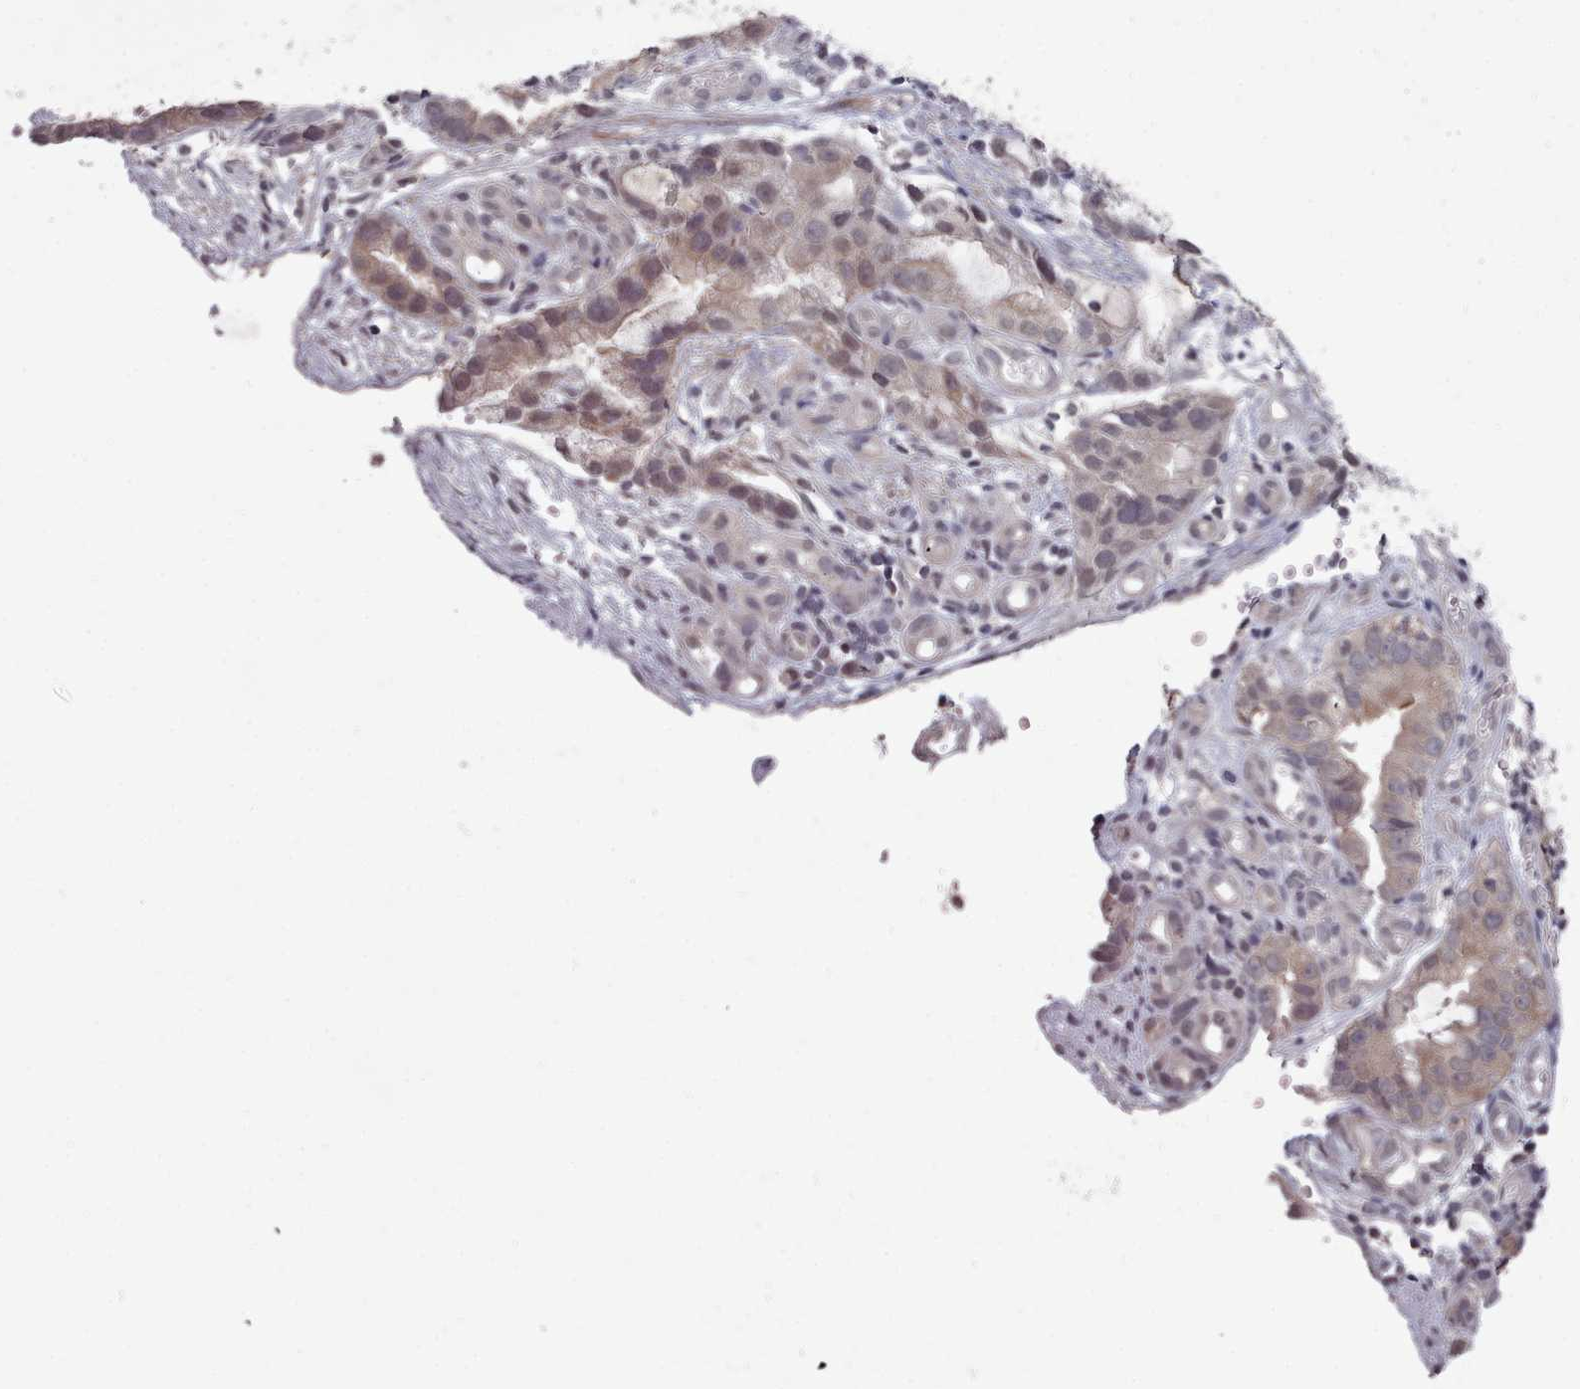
{"staining": {"intensity": "moderate", "quantity": "<25%", "location": "cytoplasmic/membranous"}, "tissue": "stomach cancer", "cell_type": "Tumor cells", "image_type": "cancer", "snomed": [{"axis": "morphology", "description": "Adenocarcinoma, NOS"}, {"axis": "topography", "description": "Stomach"}], "caption": "Stomach cancer was stained to show a protein in brown. There is low levels of moderate cytoplasmic/membranous staining in approximately <25% of tumor cells.", "gene": "HYAL3", "patient": {"sex": "male", "age": 55}}